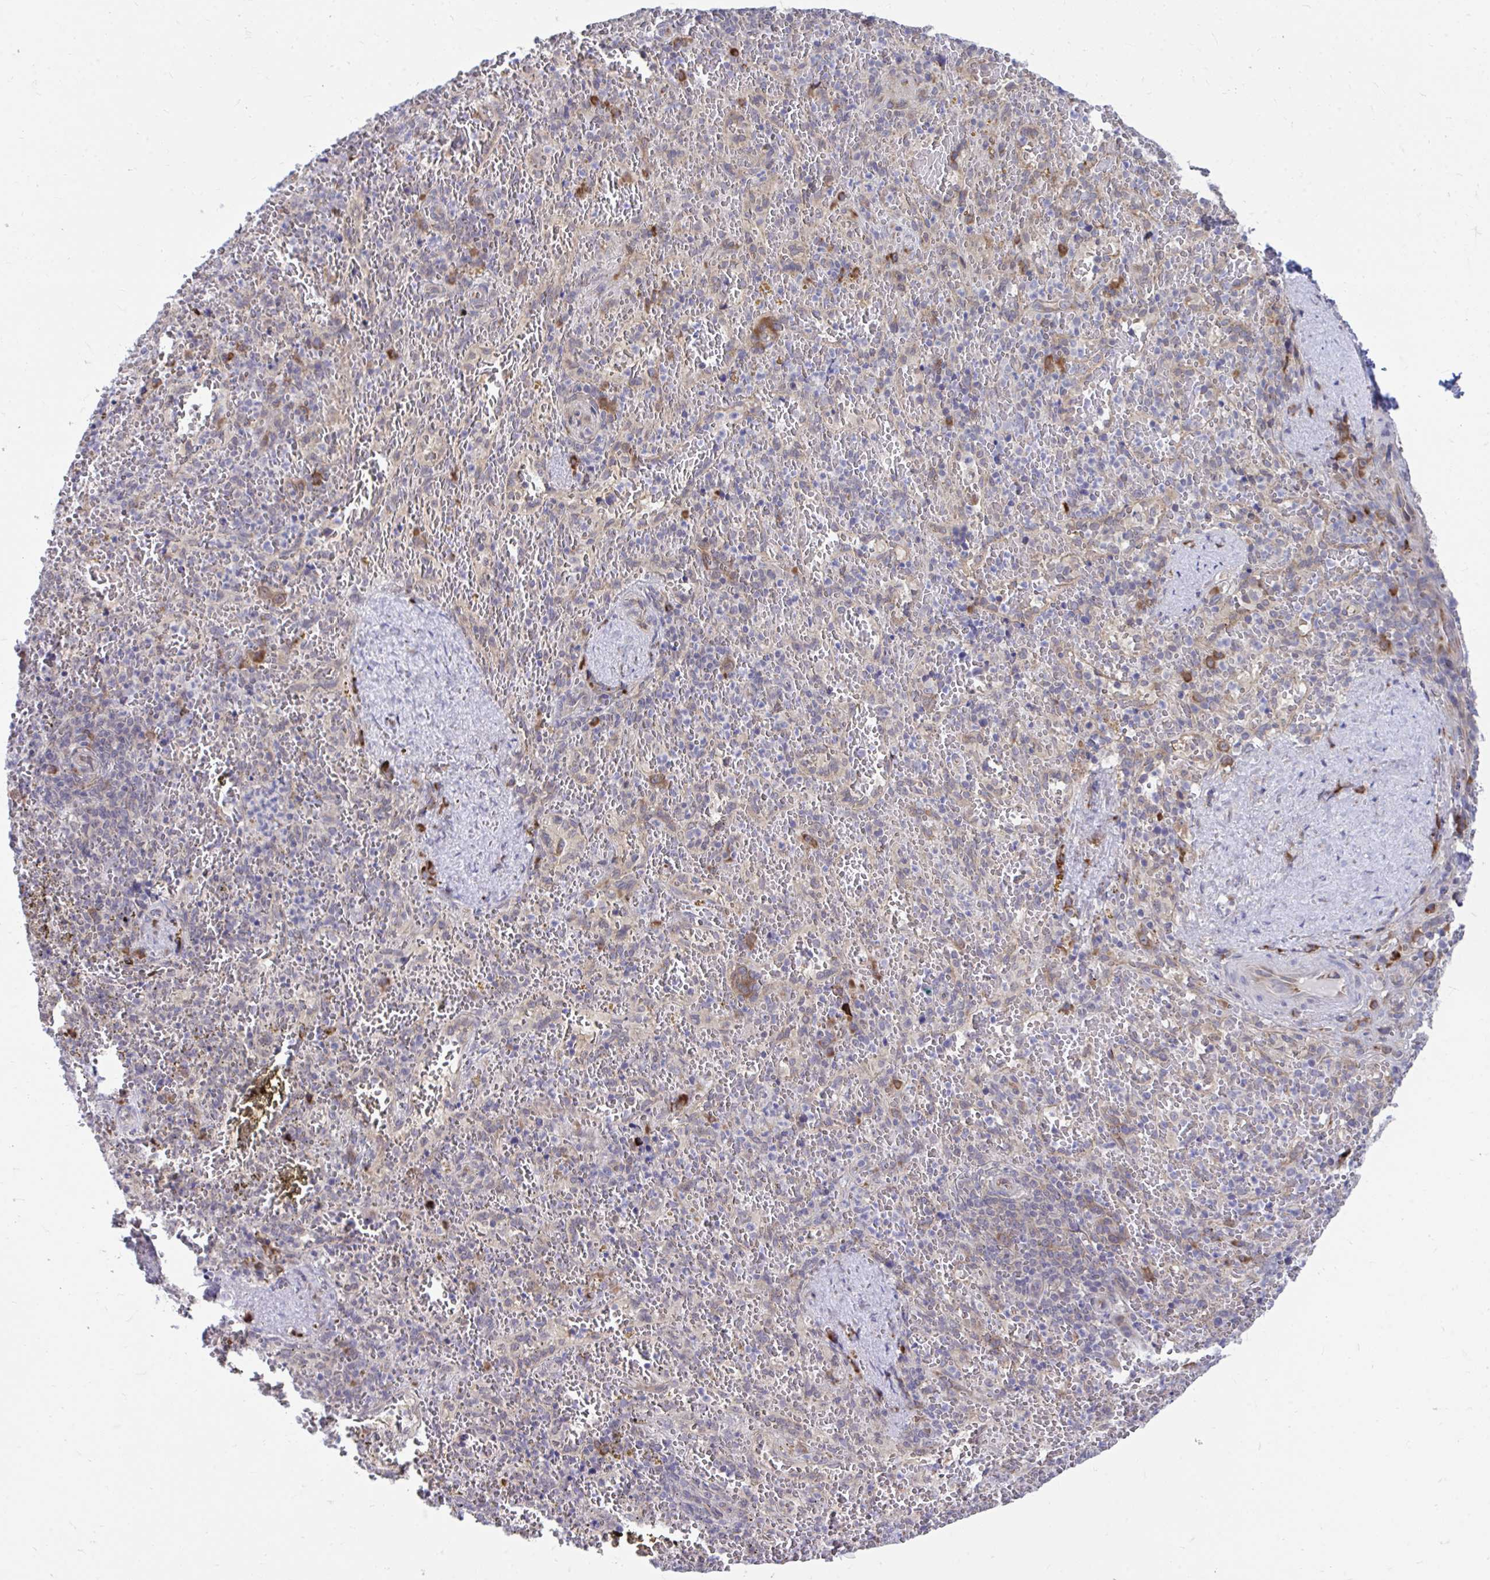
{"staining": {"intensity": "strong", "quantity": "<25%", "location": "cytoplasmic/membranous"}, "tissue": "spleen", "cell_type": "Cells in red pulp", "image_type": "normal", "snomed": [{"axis": "morphology", "description": "Normal tissue, NOS"}, {"axis": "topography", "description": "Spleen"}], "caption": "Immunohistochemistry photomicrograph of normal spleen: human spleen stained using immunohistochemistry reveals medium levels of strong protein expression localized specifically in the cytoplasmic/membranous of cells in red pulp, appearing as a cytoplasmic/membranous brown color.", "gene": "SELENON", "patient": {"sex": "female", "age": 50}}